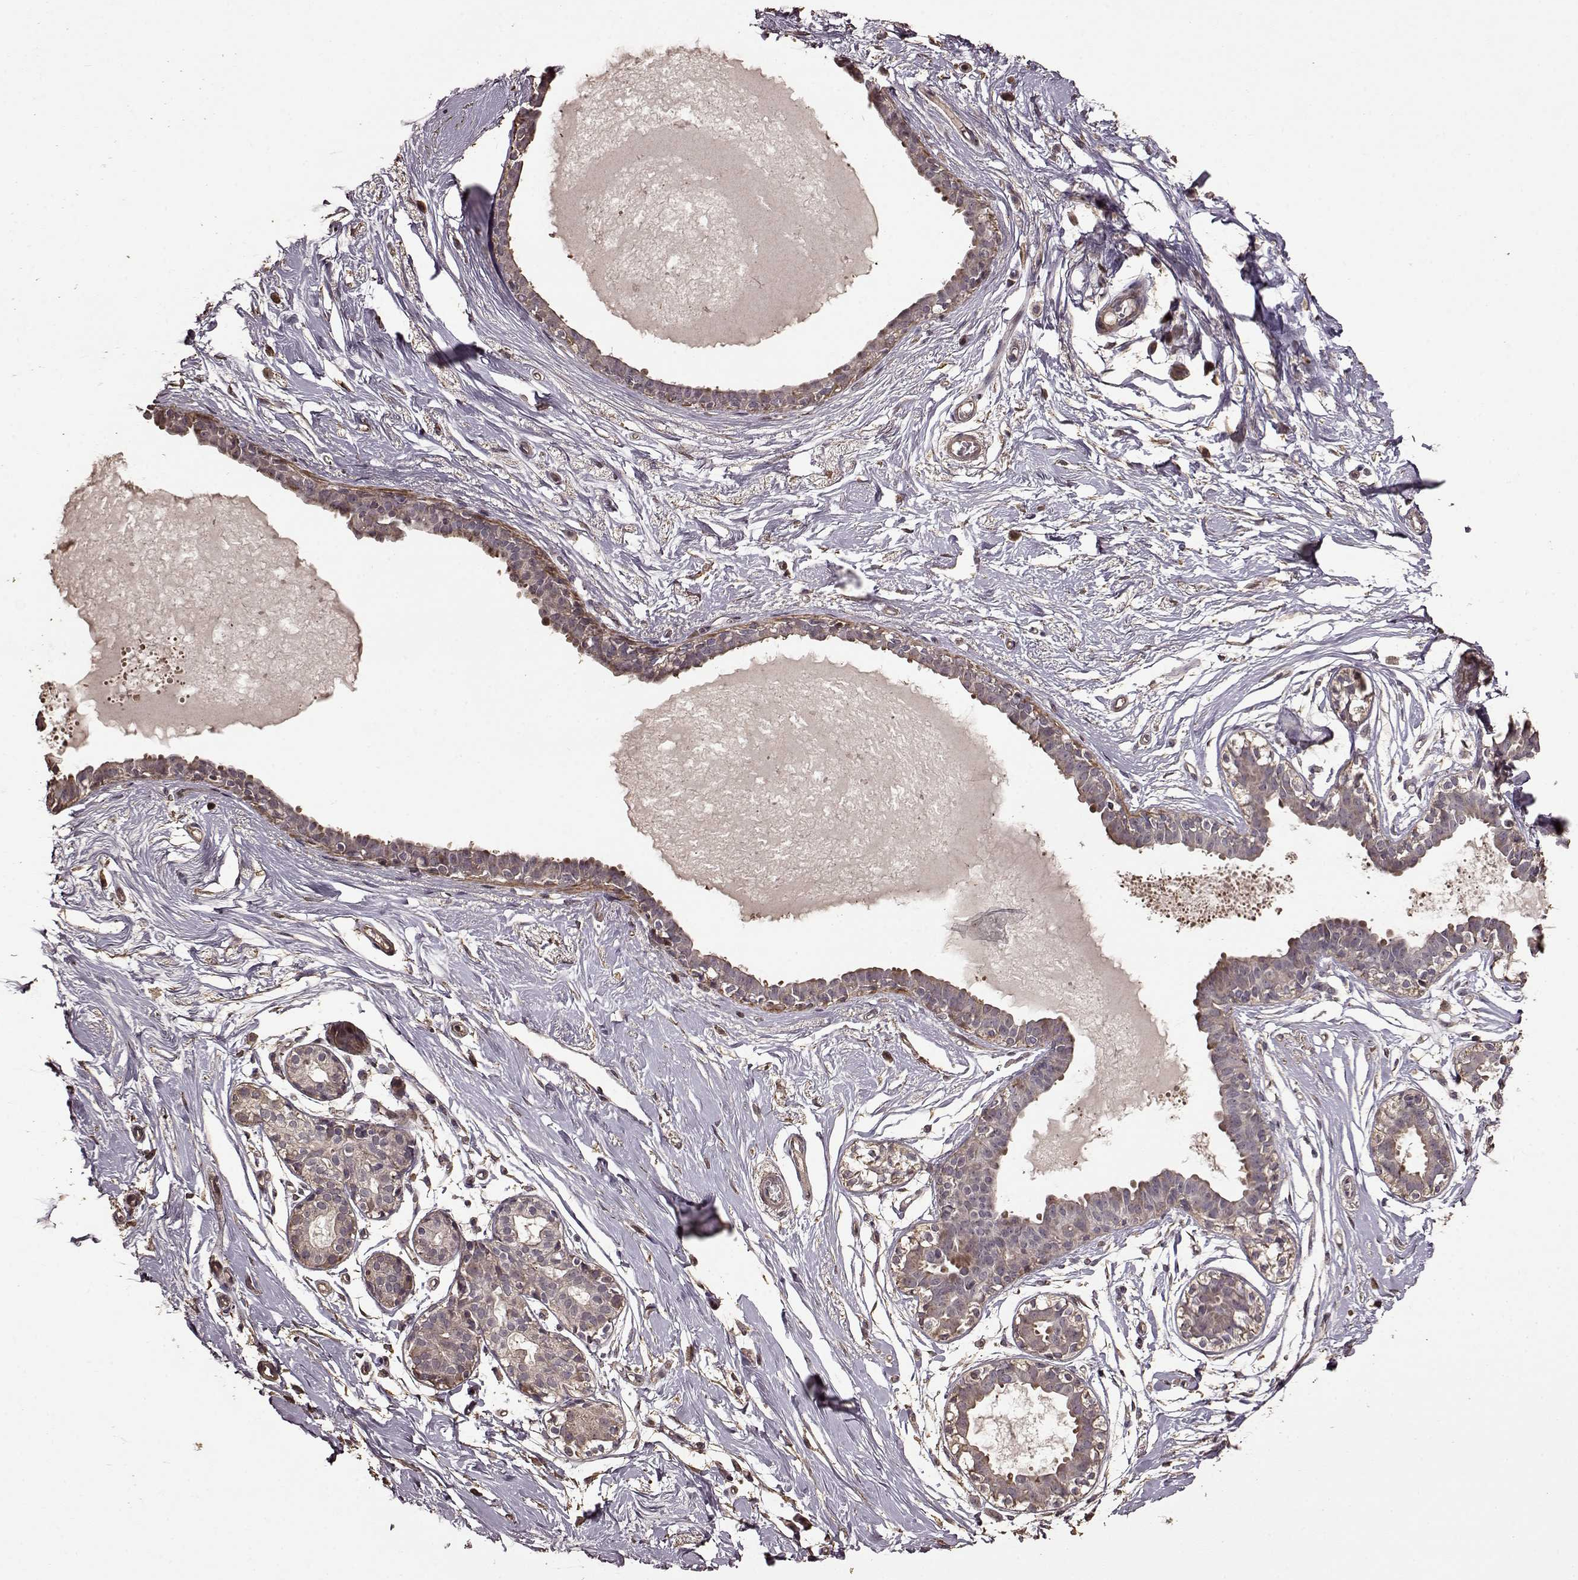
{"staining": {"intensity": "strong", "quantity": ">75%", "location": "cytoplasmic/membranous"}, "tissue": "breast", "cell_type": "Adipocytes", "image_type": "normal", "snomed": [{"axis": "morphology", "description": "Normal tissue, NOS"}, {"axis": "topography", "description": "Breast"}], "caption": "The micrograph demonstrates staining of unremarkable breast, revealing strong cytoplasmic/membranous protein expression (brown color) within adipocytes.", "gene": "FBXW11", "patient": {"sex": "female", "age": 49}}